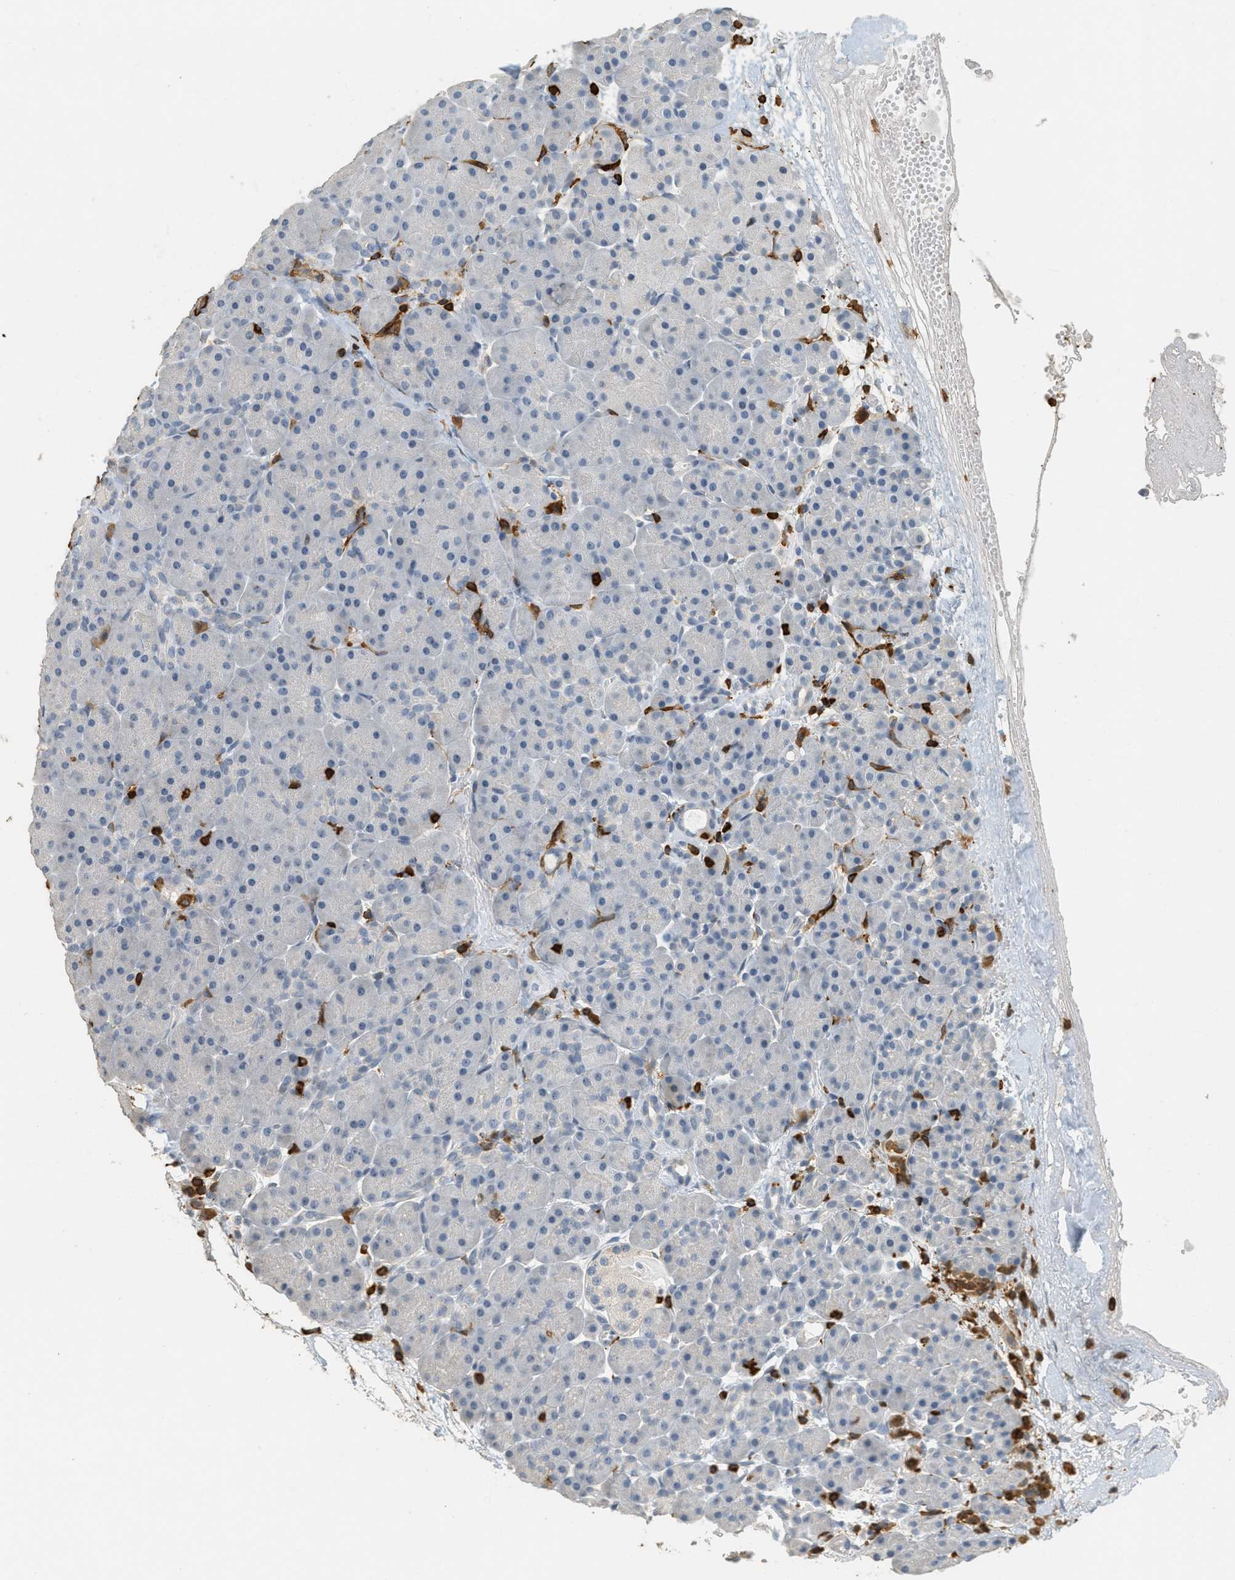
{"staining": {"intensity": "negative", "quantity": "none", "location": "none"}, "tissue": "pancreas", "cell_type": "Exocrine glandular cells", "image_type": "normal", "snomed": [{"axis": "morphology", "description": "Normal tissue, NOS"}, {"axis": "topography", "description": "Pancreas"}], "caption": "An IHC photomicrograph of unremarkable pancreas is shown. There is no staining in exocrine glandular cells of pancreas. (DAB (3,3'-diaminobenzidine) immunohistochemistry (IHC) with hematoxylin counter stain).", "gene": "LSP1", "patient": {"sex": "male", "age": 66}}